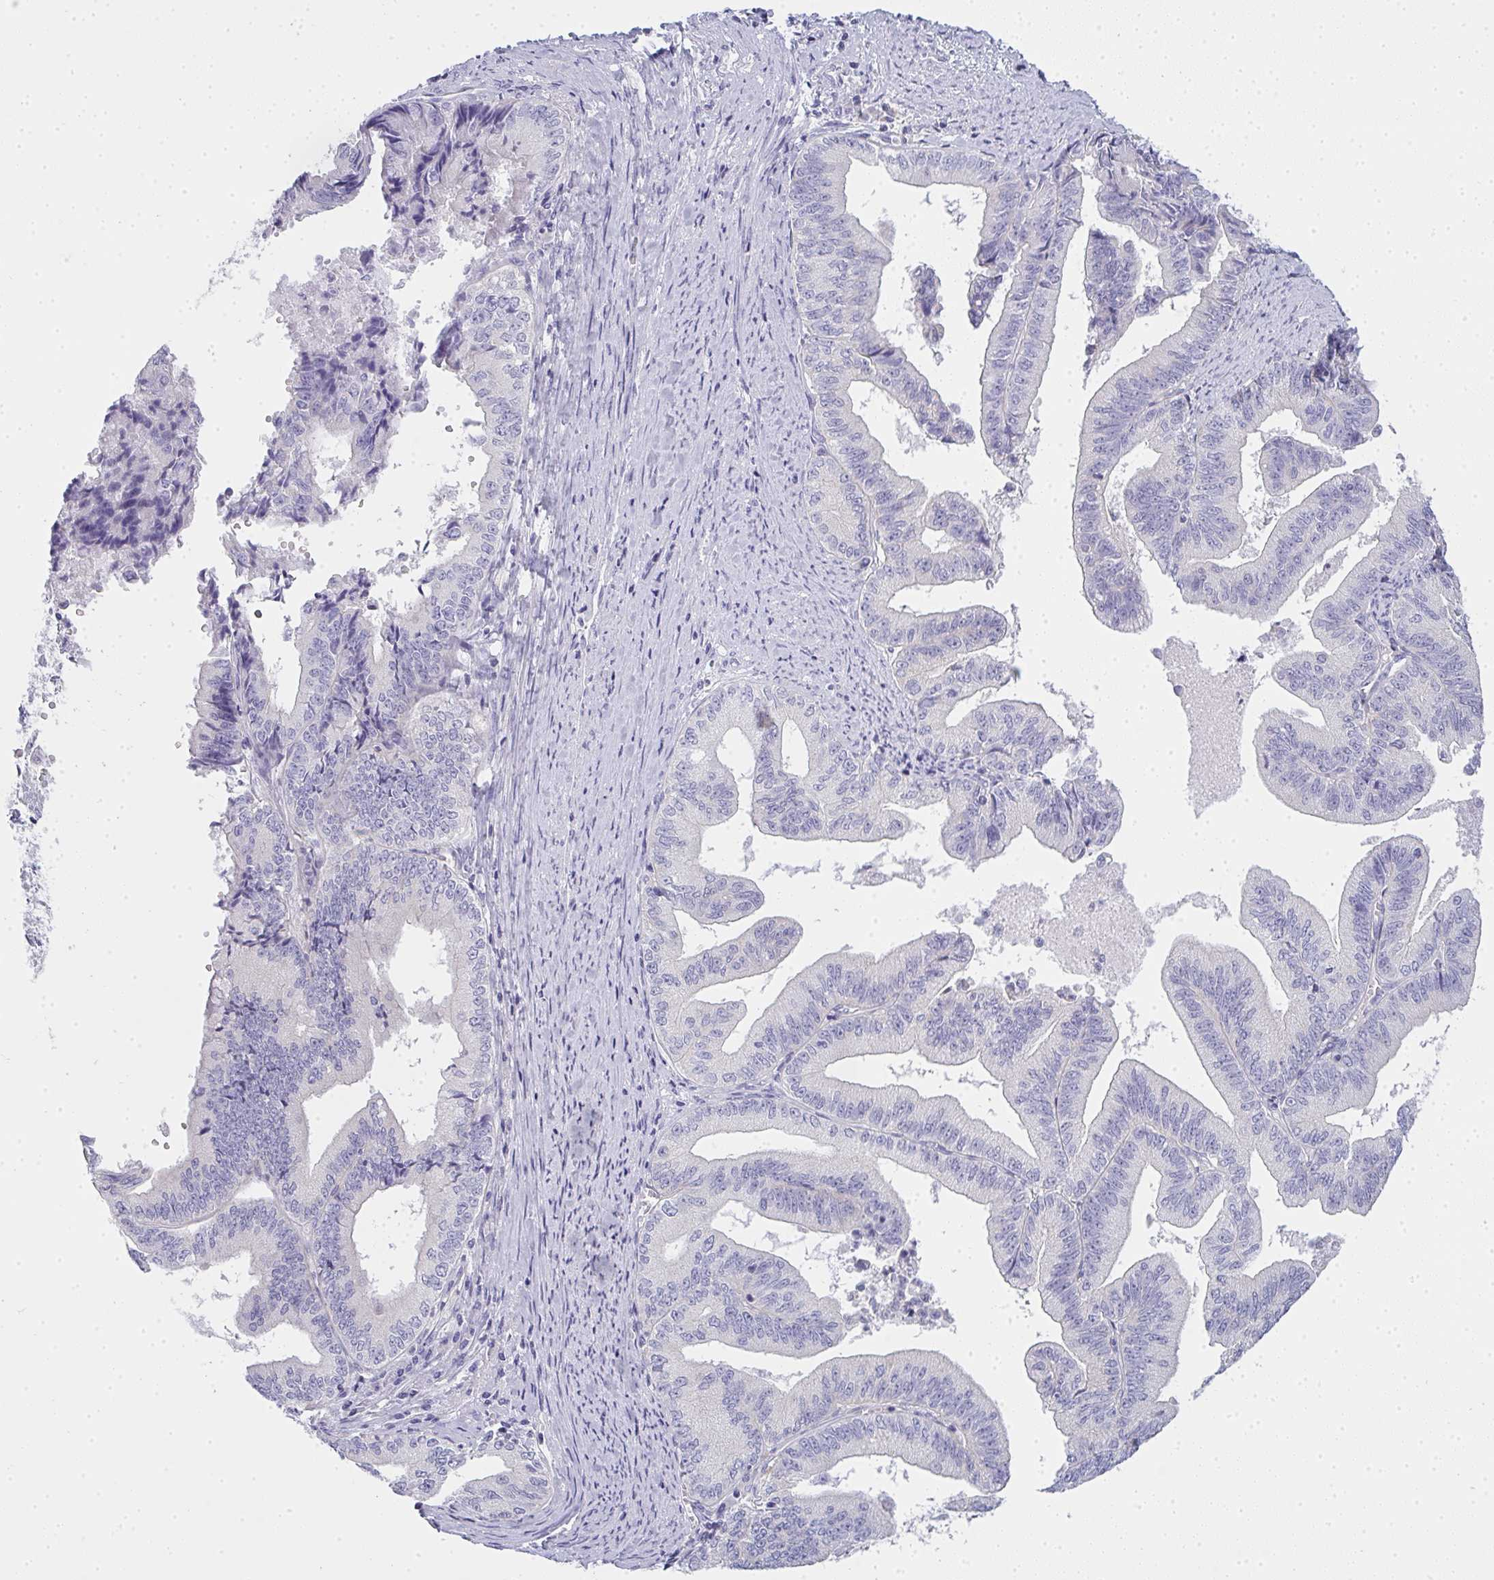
{"staining": {"intensity": "negative", "quantity": "none", "location": "none"}, "tissue": "endometrial cancer", "cell_type": "Tumor cells", "image_type": "cancer", "snomed": [{"axis": "morphology", "description": "Adenocarcinoma, NOS"}, {"axis": "topography", "description": "Endometrium"}], "caption": "This image is of endometrial cancer (adenocarcinoma) stained with immunohistochemistry to label a protein in brown with the nuclei are counter-stained blue. There is no expression in tumor cells.", "gene": "GSDMB", "patient": {"sex": "female", "age": 65}}